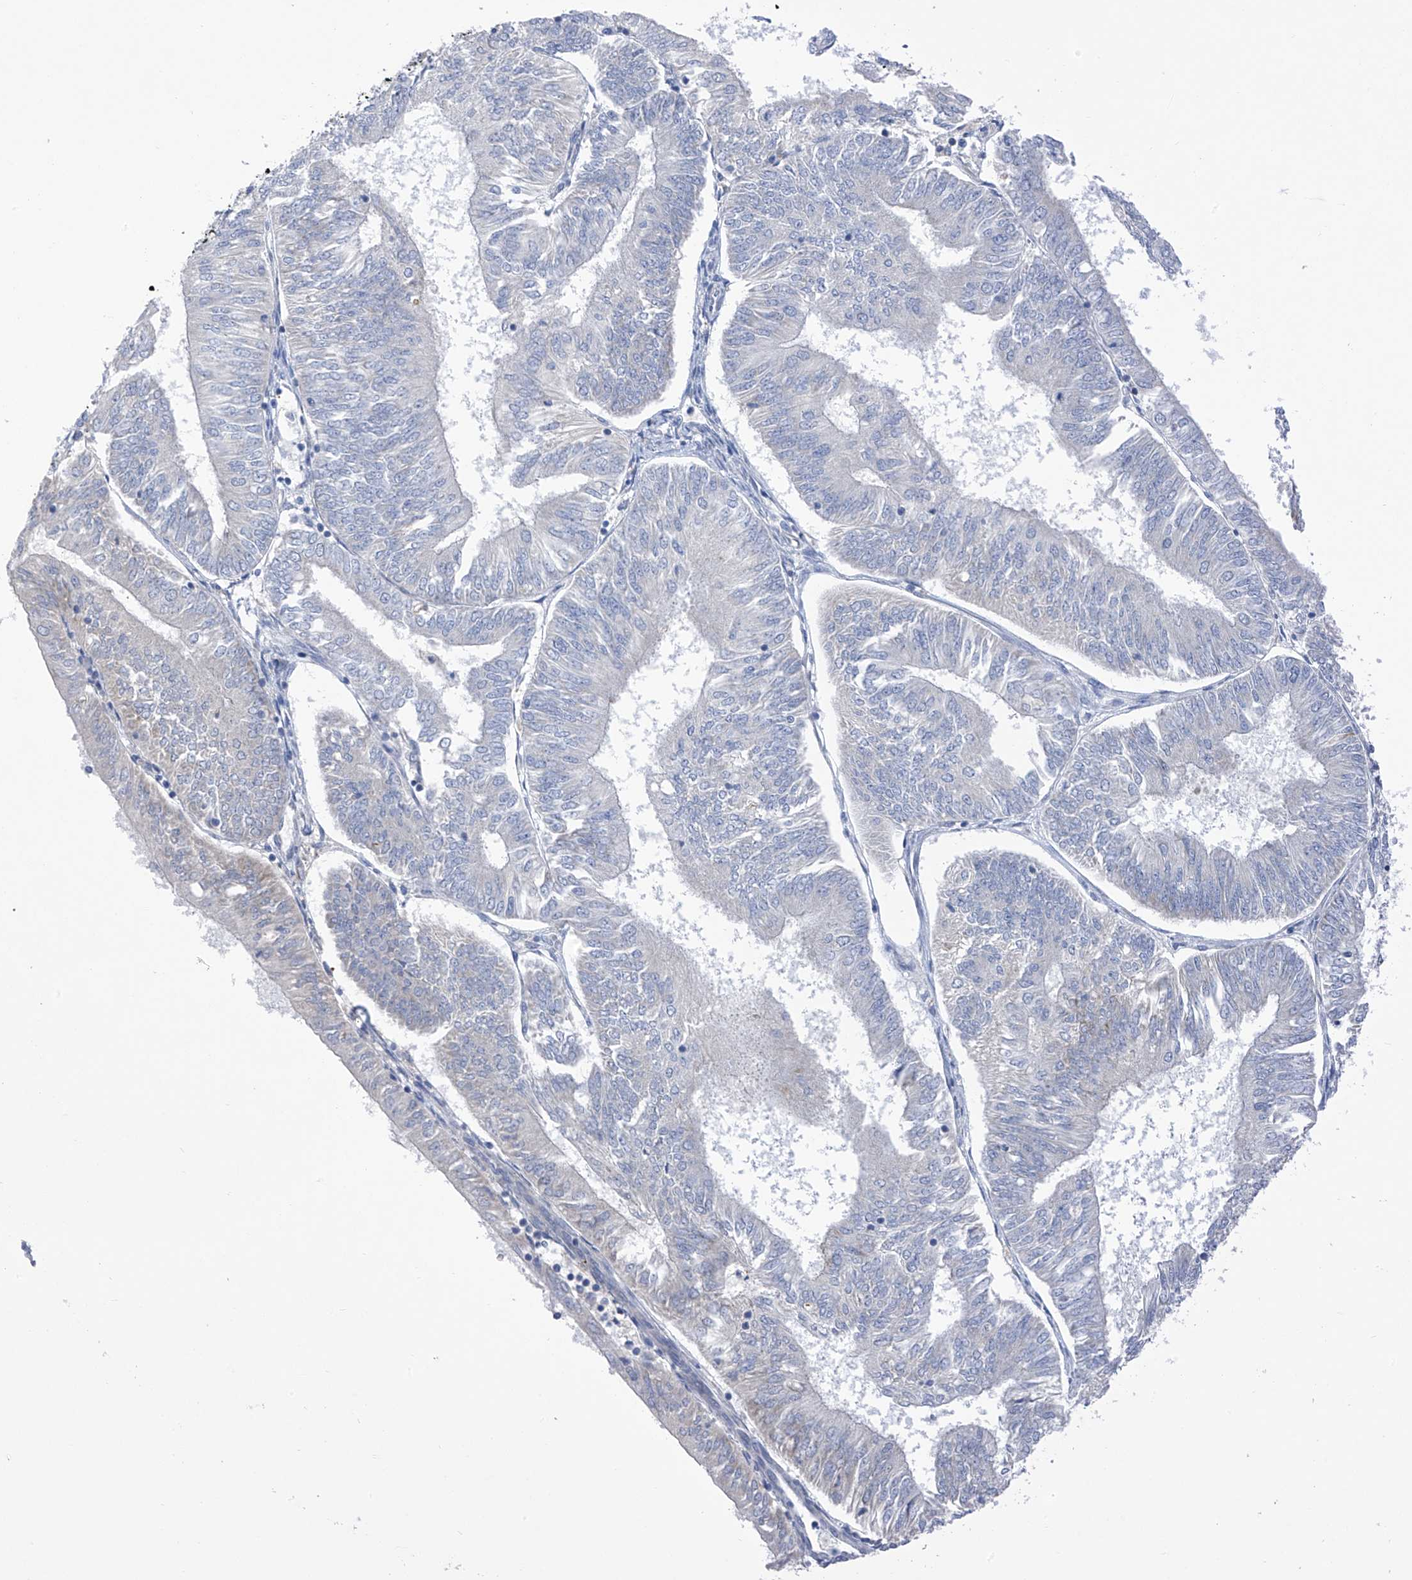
{"staining": {"intensity": "negative", "quantity": "none", "location": "none"}, "tissue": "endometrial cancer", "cell_type": "Tumor cells", "image_type": "cancer", "snomed": [{"axis": "morphology", "description": "Adenocarcinoma, NOS"}, {"axis": "topography", "description": "Endometrium"}], "caption": "Human adenocarcinoma (endometrial) stained for a protein using immunohistochemistry (IHC) demonstrates no expression in tumor cells.", "gene": "SLCO4A1", "patient": {"sex": "female", "age": 58}}